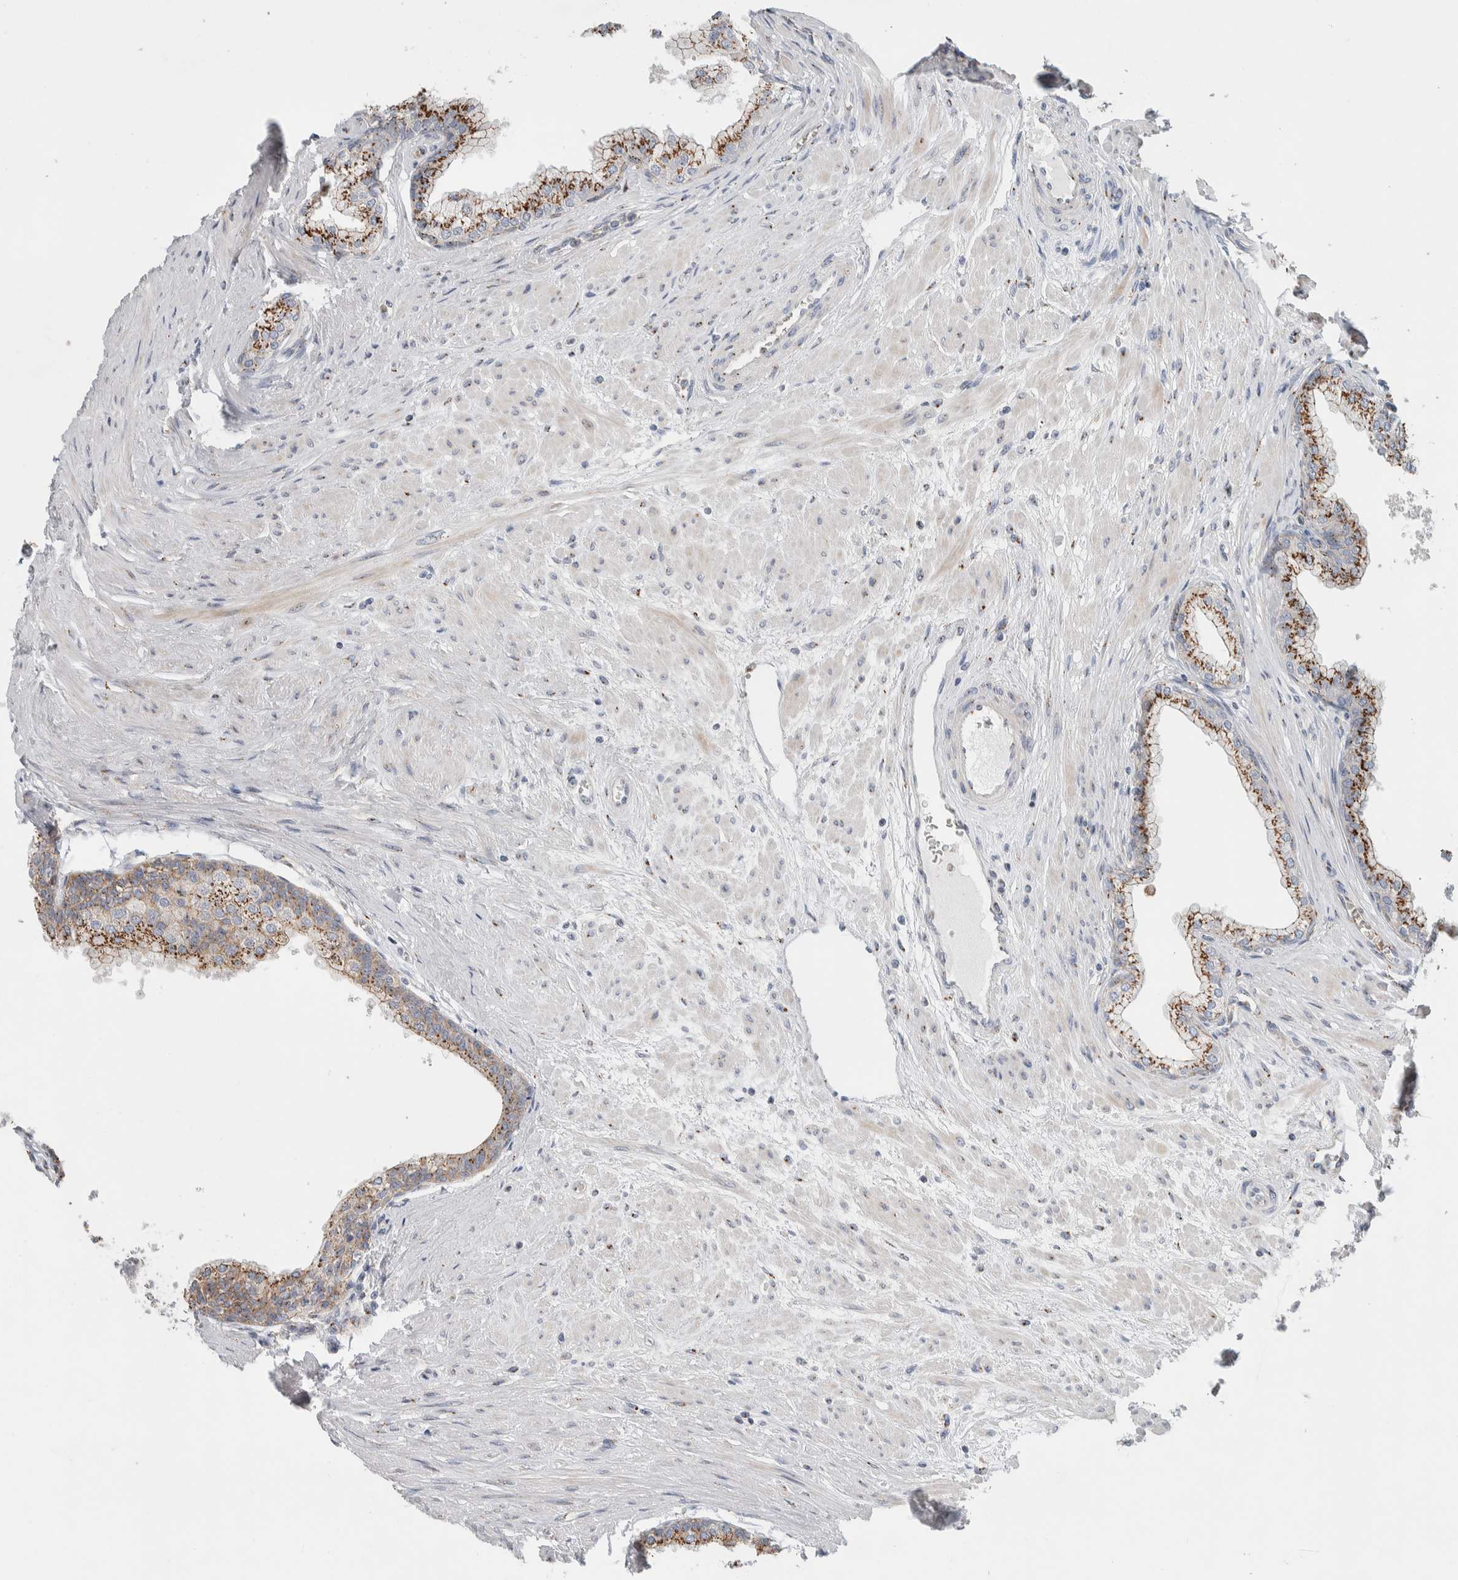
{"staining": {"intensity": "strong", "quantity": "25%-75%", "location": "cytoplasmic/membranous"}, "tissue": "prostate", "cell_type": "Glandular cells", "image_type": "normal", "snomed": [{"axis": "morphology", "description": "Normal tissue, NOS"}, {"axis": "morphology", "description": "Urothelial carcinoma, Low grade"}, {"axis": "topography", "description": "Urinary bladder"}, {"axis": "topography", "description": "Prostate"}], "caption": "An immunohistochemistry (IHC) image of normal tissue is shown. Protein staining in brown shows strong cytoplasmic/membranous positivity in prostate within glandular cells. (DAB (3,3'-diaminobenzidine) IHC, brown staining for protein, blue staining for nuclei).", "gene": "SLC38A10", "patient": {"sex": "male", "age": 60}}